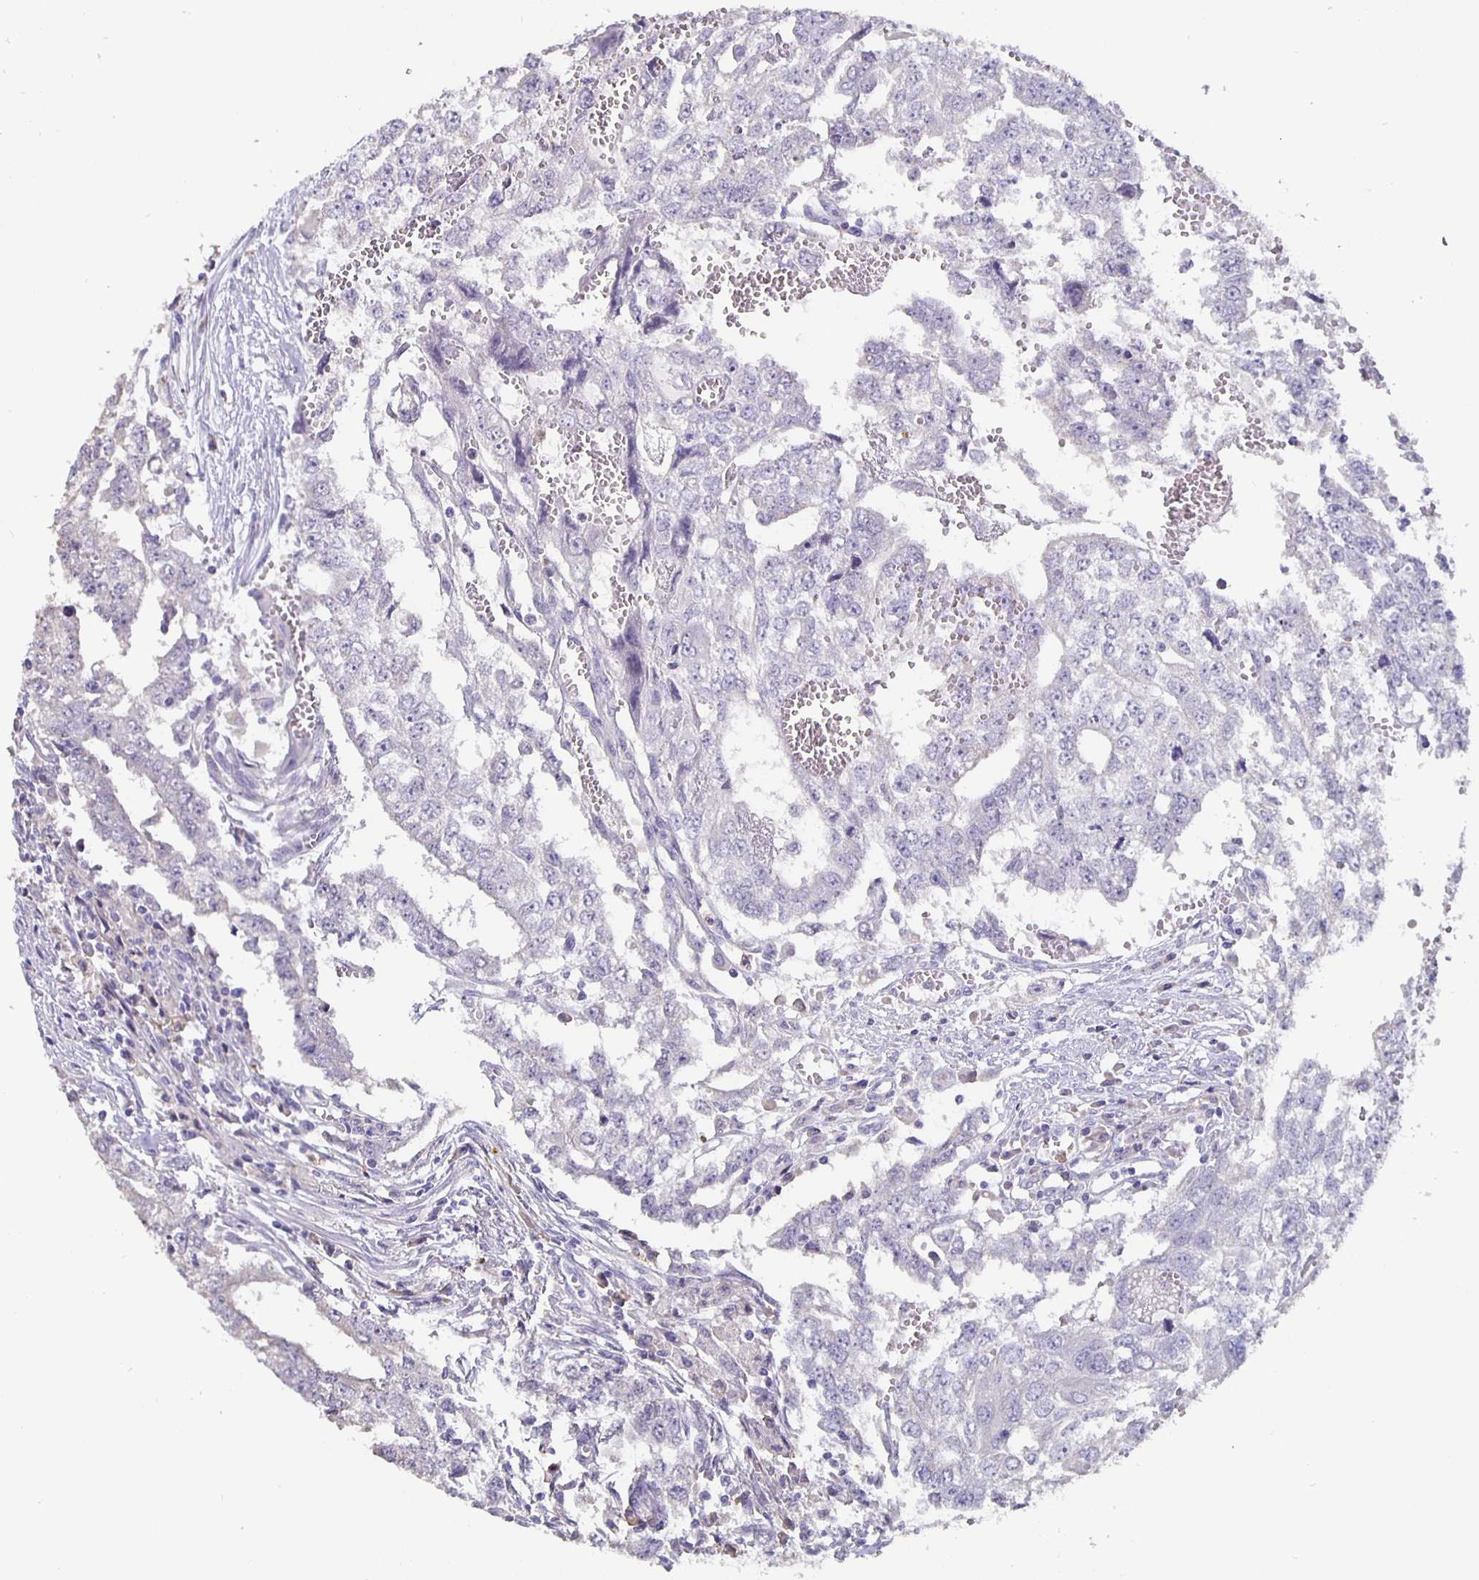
{"staining": {"intensity": "negative", "quantity": "none", "location": "none"}, "tissue": "testis cancer", "cell_type": "Tumor cells", "image_type": "cancer", "snomed": [{"axis": "morphology", "description": "Carcinoma, Embryonal, NOS"}, {"axis": "morphology", "description": "Teratoma, malignant, NOS"}, {"axis": "topography", "description": "Testis"}], "caption": "Protein analysis of testis cancer (teratoma (malignant)) displays no significant expression in tumor cells. (Brightfield microscopy of DAB immunohistochemistry (IHC) at high magnification).", "gene": "GPX4", "patient": {"sex": "male", "age": 24}}